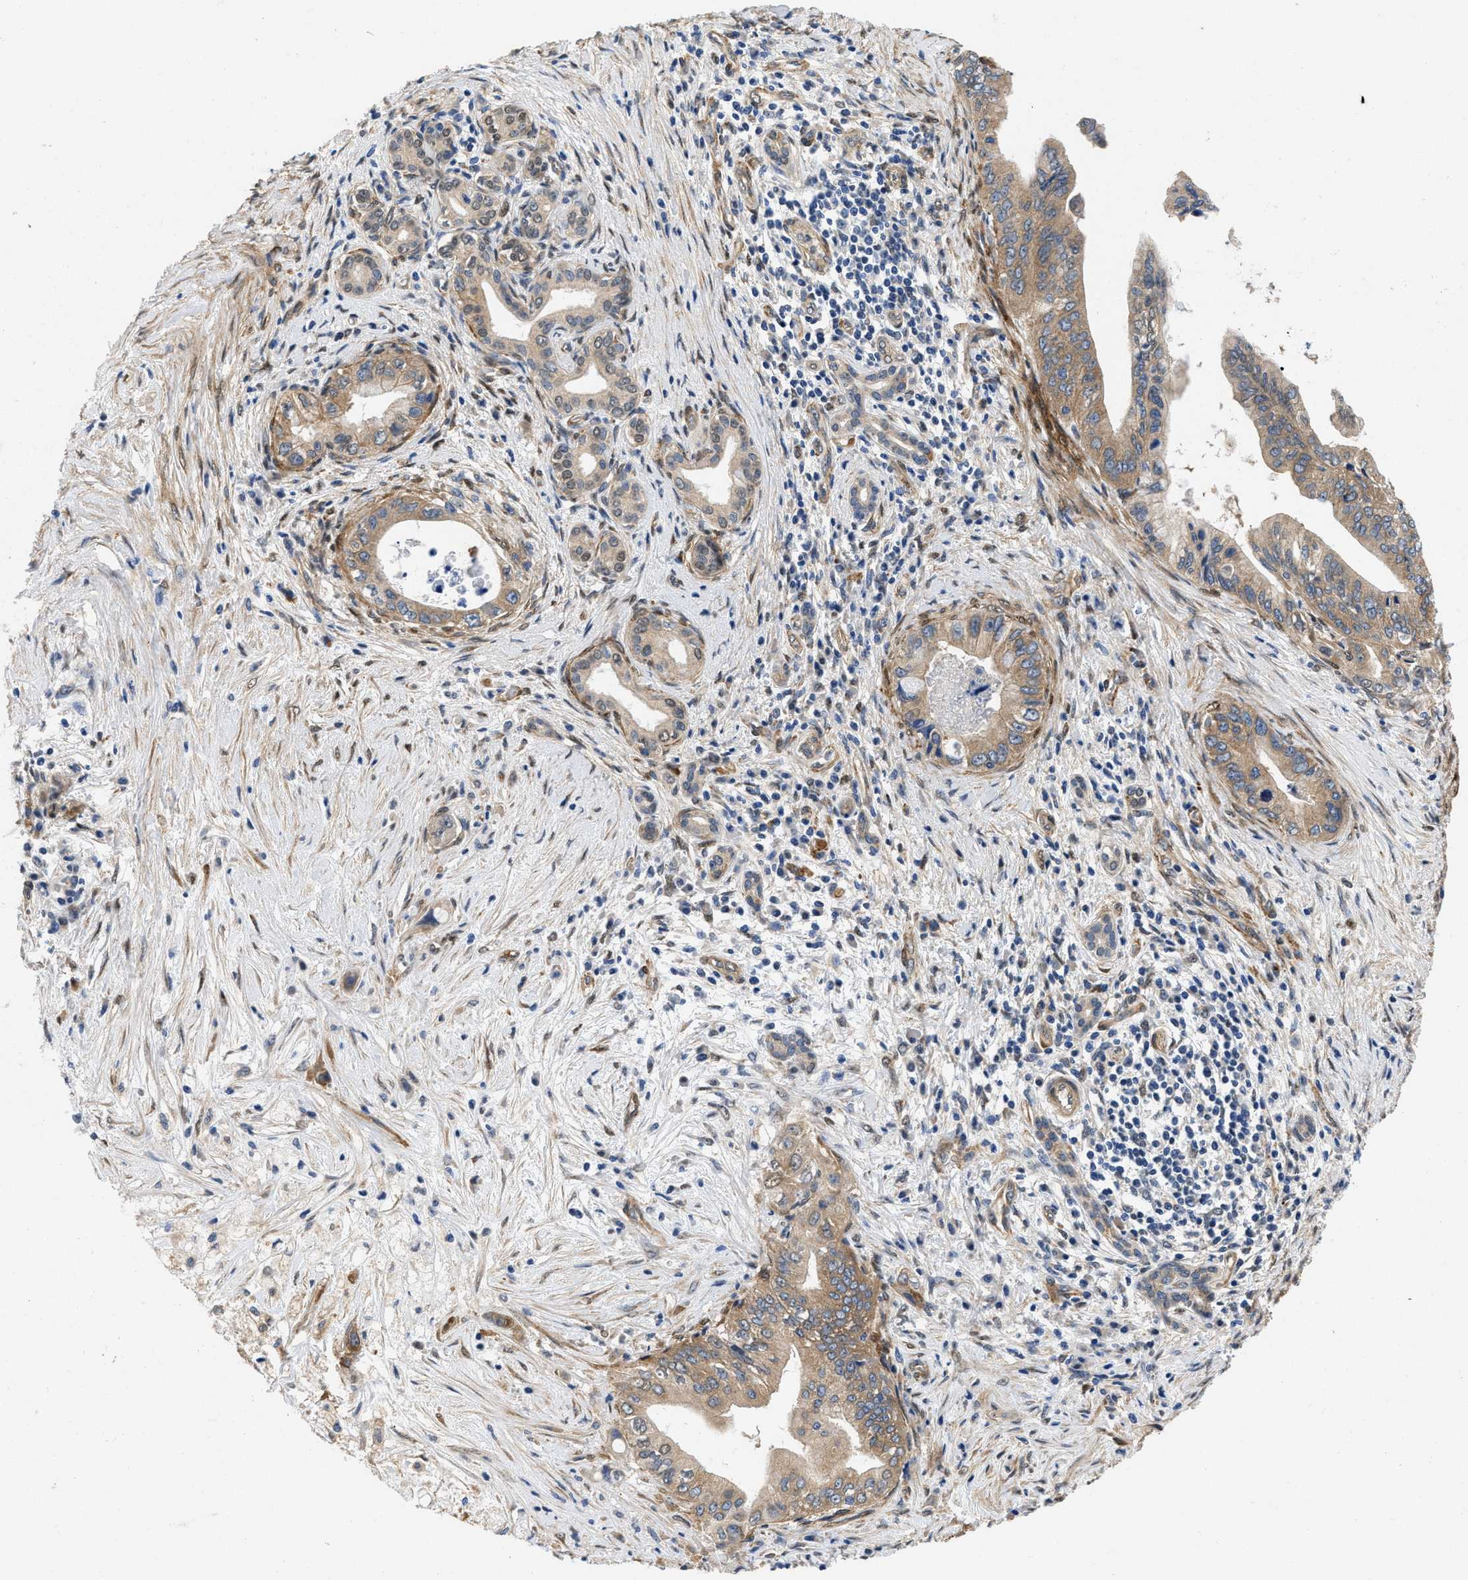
{"staining": {"intensity": "moderate", "quantity": "25%-75%", "location": "cytoplasmic/membranous,nuclear"}, "tissue": "pancreatic cancer", "cell_type": "Tumor cells", "image_type": "cancer", "snomed": [{"axis": "morphology", "description": "Adenocarcinoma, NOS"}, {"axis": "topography", "description": "Pancreas"}], "caption": "Immunohistochemistry micrograph of human adenocarcinoma (pancreatic) stained for a protein (brown), which demonstrates medium levels of moderate cytoplasmic/membranous and nuclear expression in approximately 25%-75% of tumor cells.", "gene": "RAPH1", "patient": {"sex": "female", "age": 73}}